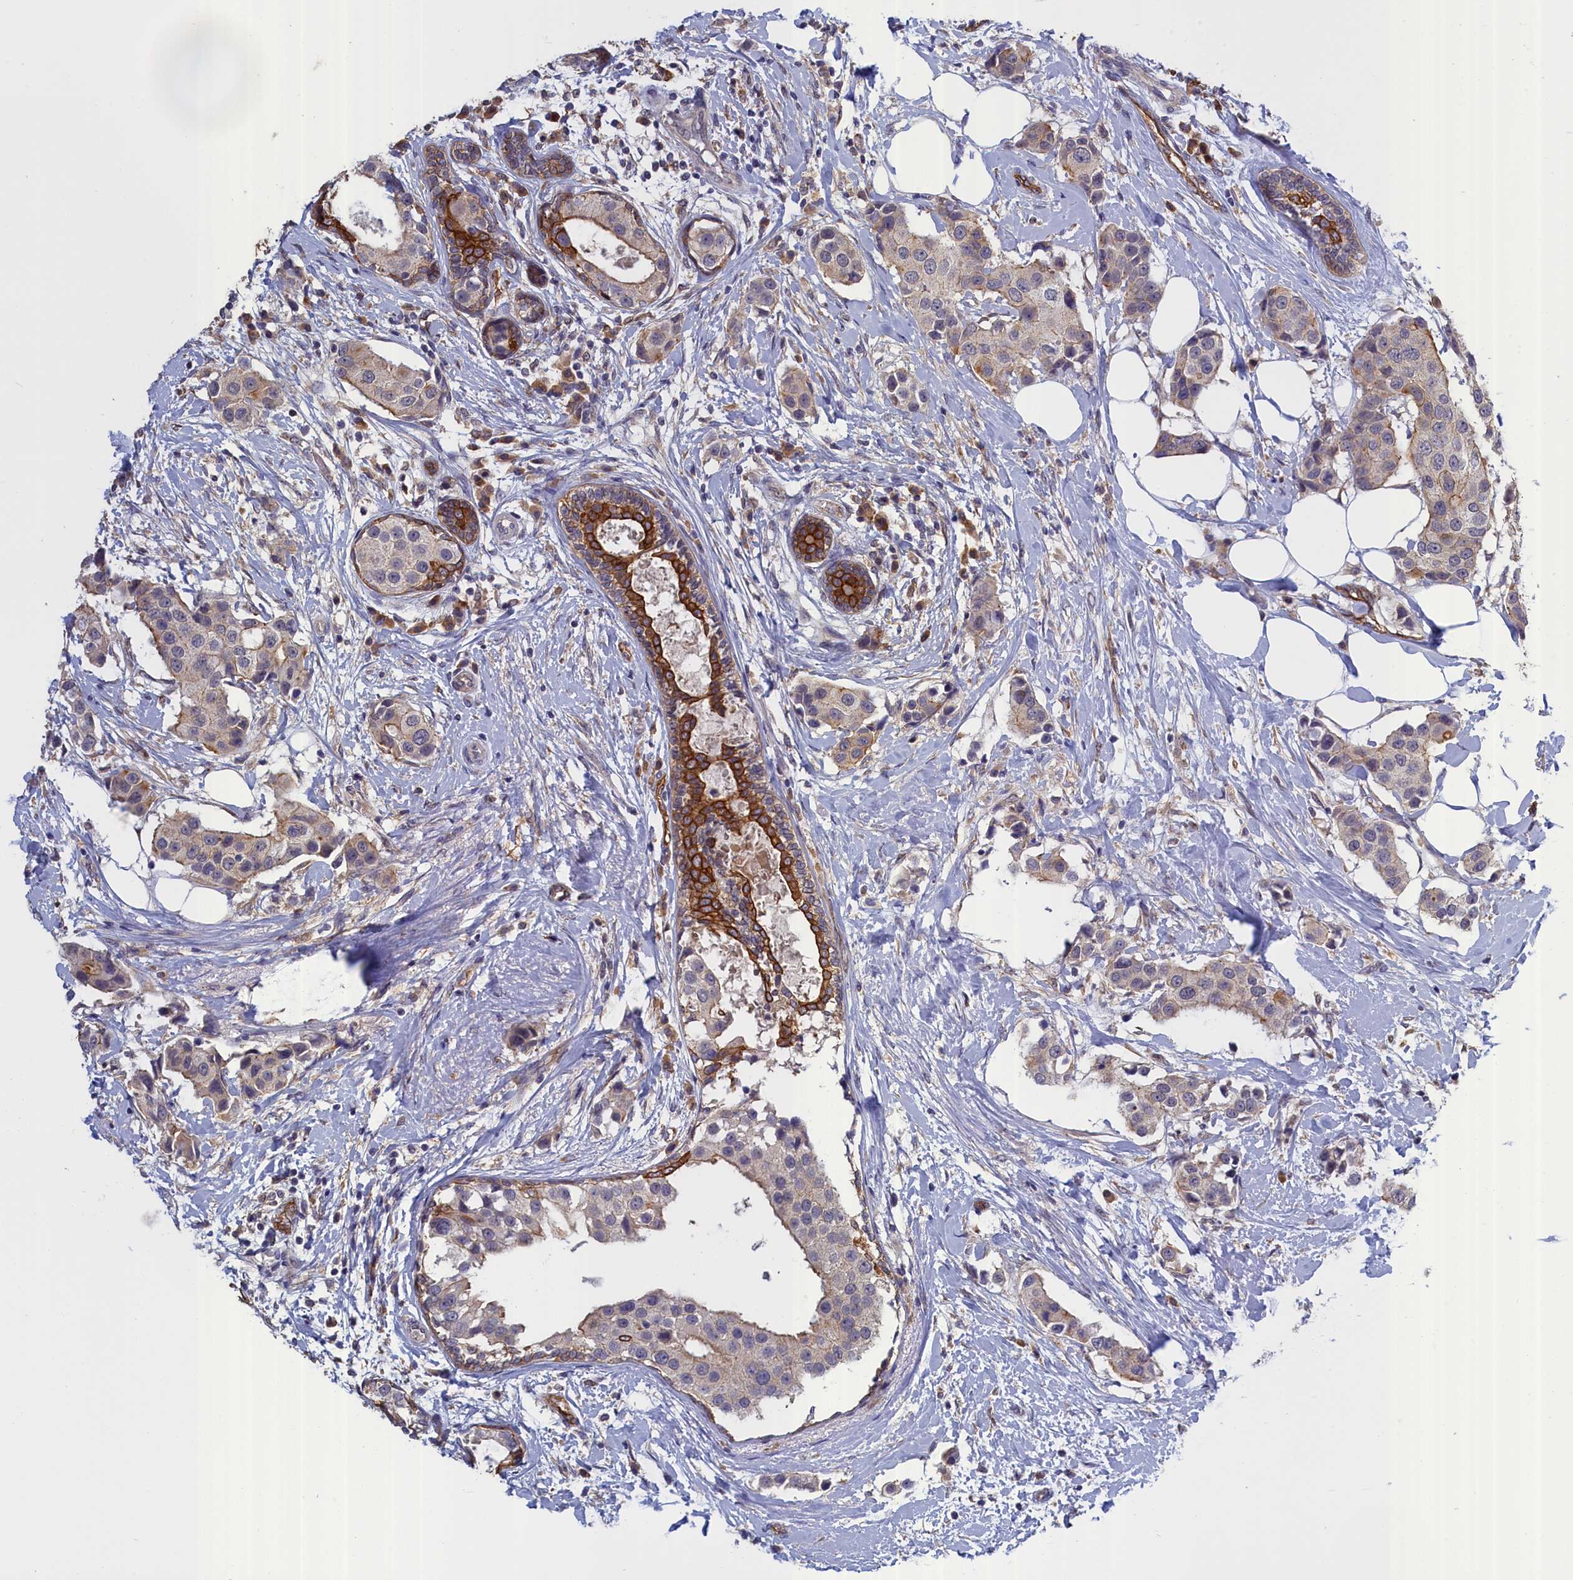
{"staining": {"intensity": "moderate", "quantity": "<25%", "location": "cytoplasmic/membranous"}, "tissue": "breast cancer", "cell_type": "Tumor cells", "image_type": "cancer", "snomed": [{"axis": "morphology", "description": "Normal tissue, NOS"}, {"axis": "morphology", "description": "Duct carcinoma"}, {"axis": "topography", "description": "Breast"}], "caption": "Immunohistochemistry of human breast cancer (invasive ductal carcinoma) shows low levels of moderate cytoplasmic/membranous staining in about <25% of tumor cells.", "gene": "COL19A1", "patient": {"sex": "female", "age": 39}}